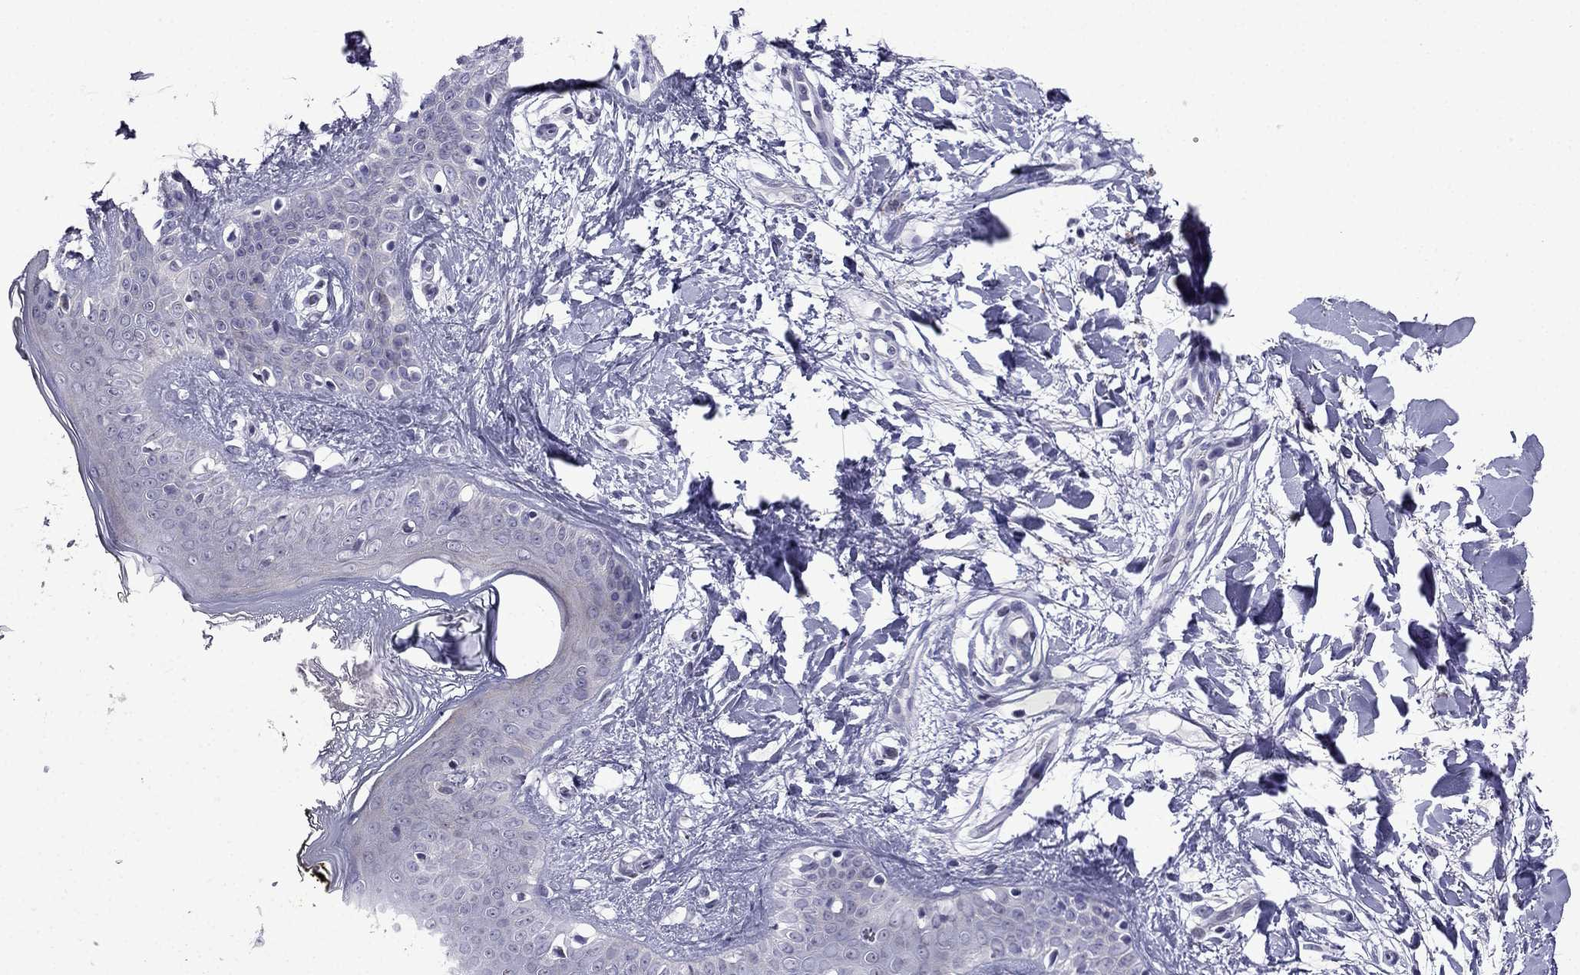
{"staining": {"intensity": "negative", "quantity": "none", "location": "none"}, "tissue": "skin", "cell_type": "Fibroblasts", "image_type": "normal", "snomed": [{"axis": "morphology", "description": "Normal tissue, NOS"}, {"axis": "topography", "description": "Skin"}], "caption": "Immunohistochemistry (IHC) micrograph of unremarkable human skin stained for a protein (brown), which displays no expression in fibroblasts. The staining was performed using DAB (3,3'-diaminobenzidine) to visualize the protein expression in brown, while the nuclei were stained in blue with hematoxylin (Magnification: 20x).", "gene": "POM121L12", "patient": {"sex": "female", "age": 34}}